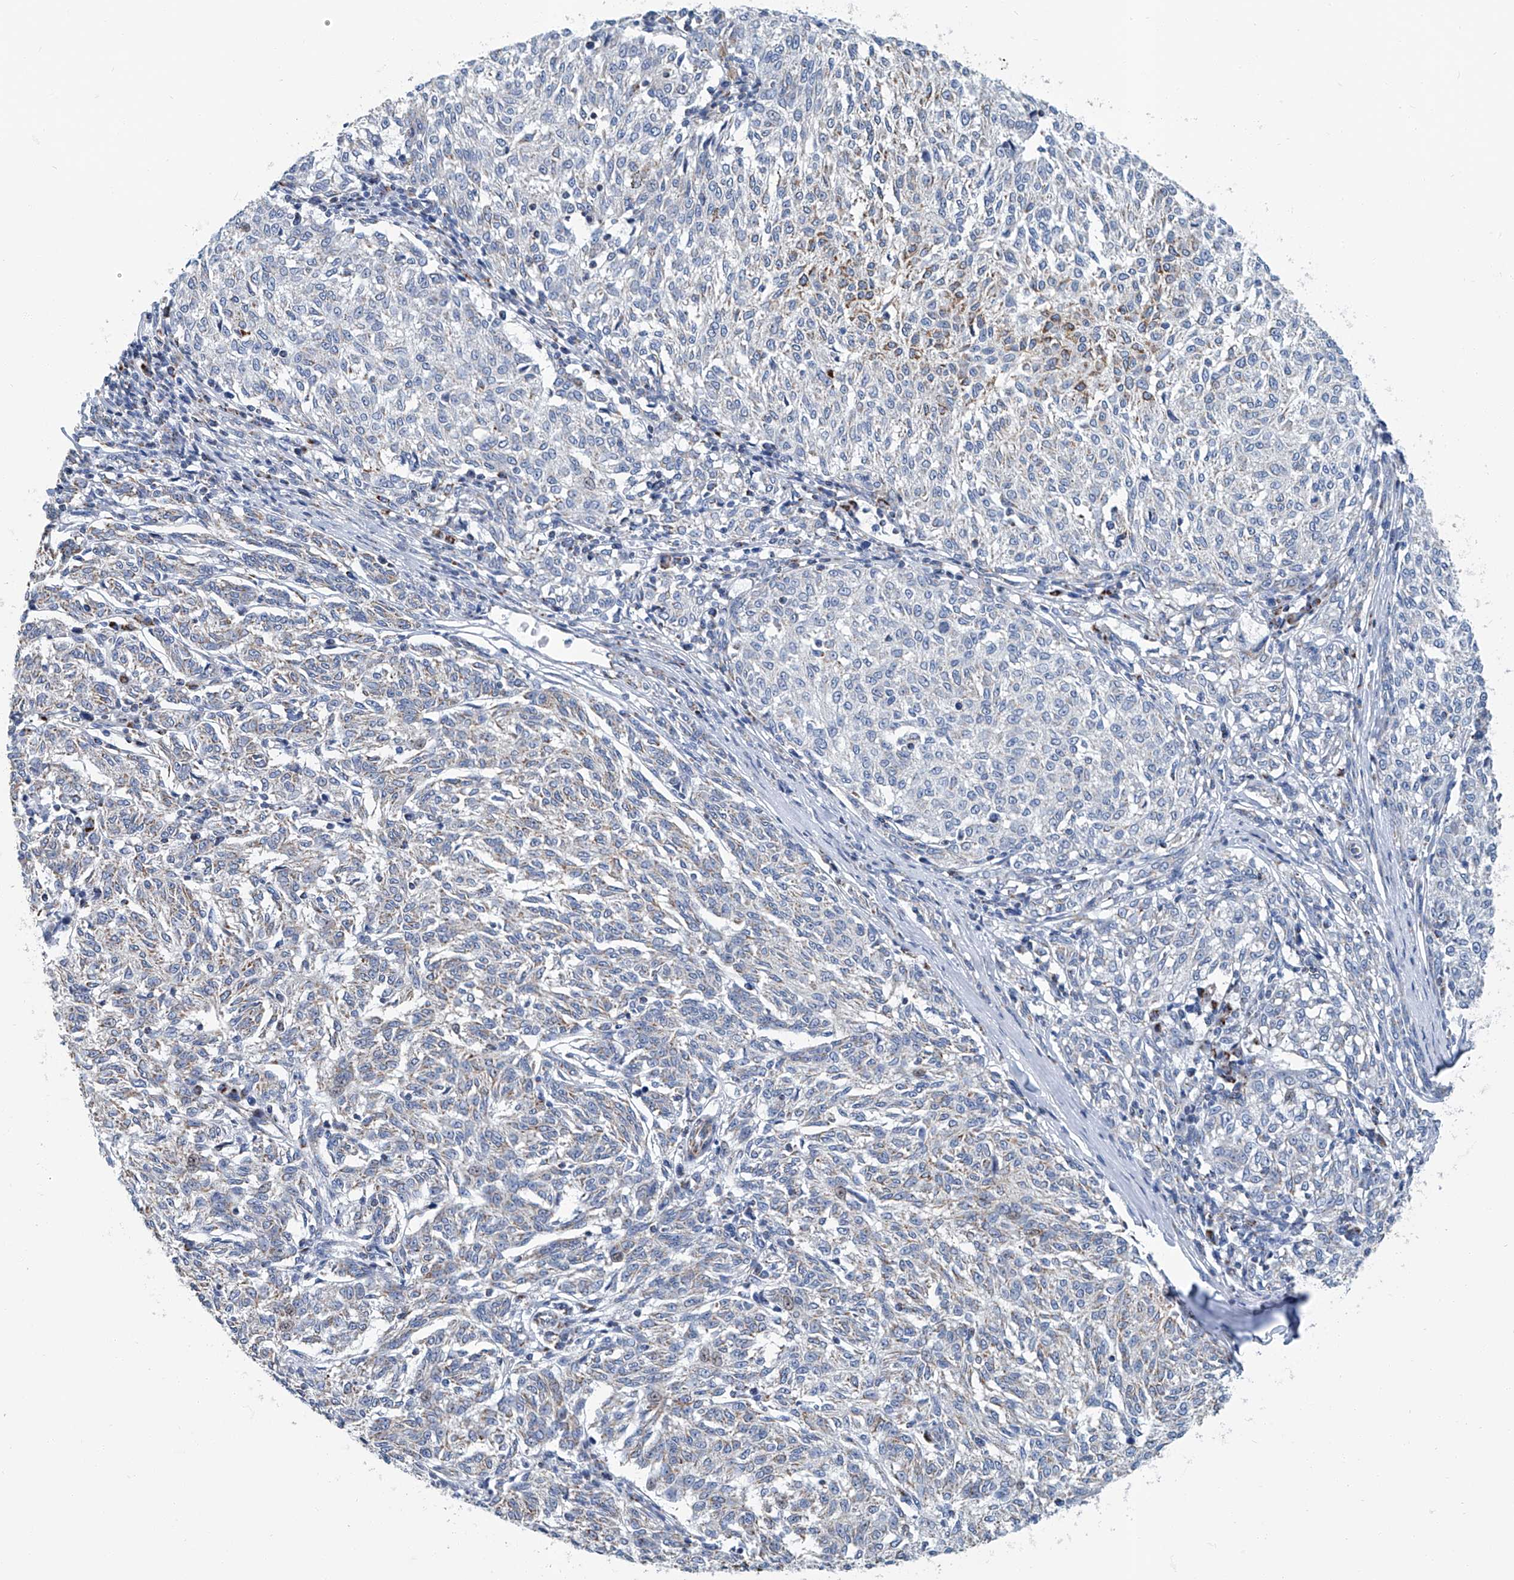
{"staining": {"intensity": "moderate", "quantity": "<25%", "location": "cytoplasmic/membranous"}, "tissue": "melanoma", "cell_type": "Tumor cells", "image_type": "cancer", "snomed": [{"axis": "morphology", "description": "Malignant melanoma, NOS"}, {"axis": "topography", "description": "Skin"}], "caption": "Human malignant melanoma stained with a protein marker exhibits moderate staining in tumor cells.", "gene": "MT-ND1", "patient": {"sex": "female", "age": 72}}